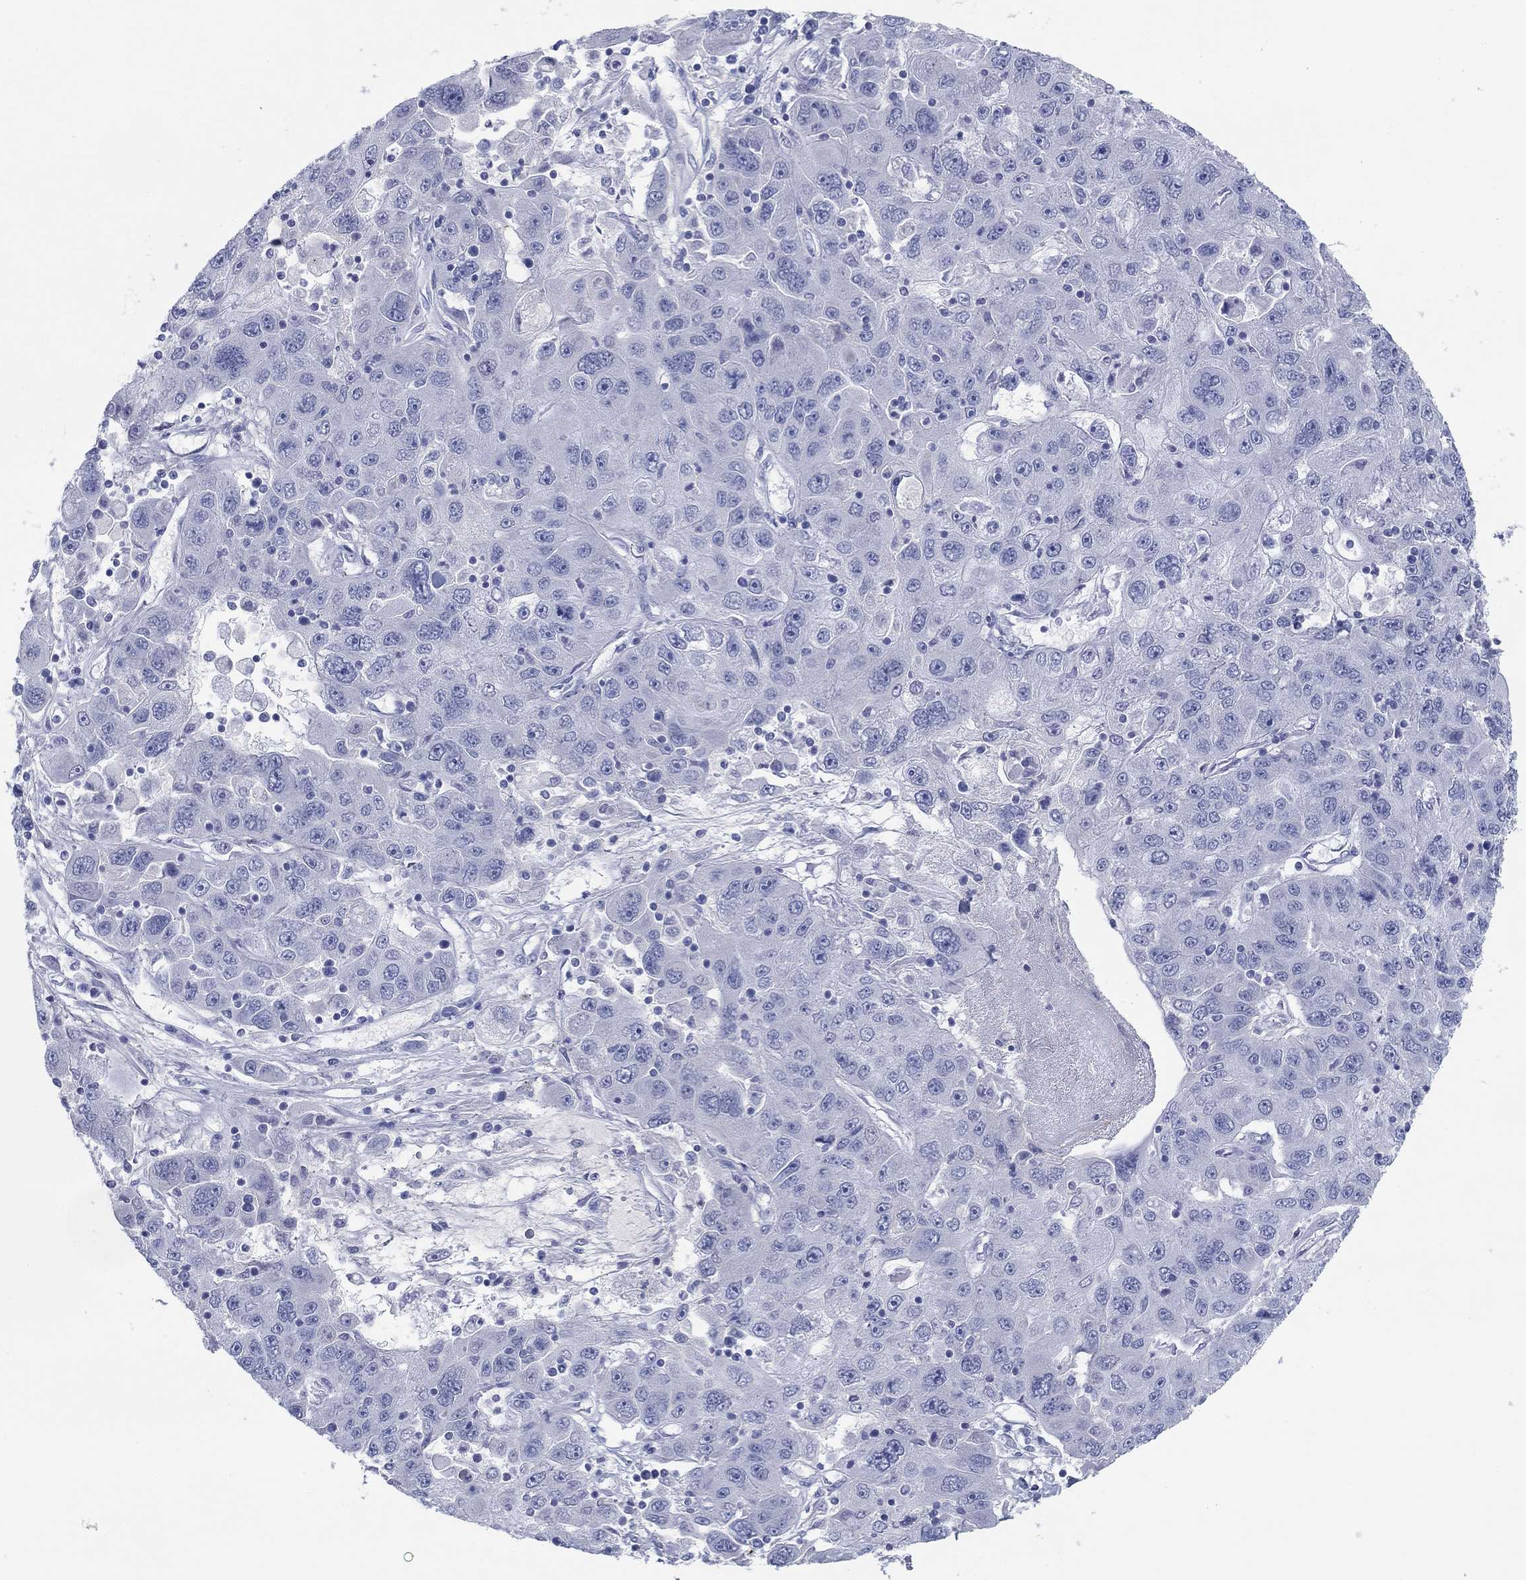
{"staining": {"intensity": "negative", "quantity": "none", "location": "none"}, "tissue": "stomach cancer", "cell_type": "Tumor cells", "image_type": "cancer", "snomed": [{"axis": "morphology", "description": "Adenocarcinoma, NOS"}, {"axis": "topography", "description": "Stomach"}], "caption": "This is a photomicrograph of IHC staining of stomach cancer, which shows no expression in tumor cells. Nuclei are stained in blue.", "gene": "PDYN", "patient": {"sex": "male", "age": 56}}